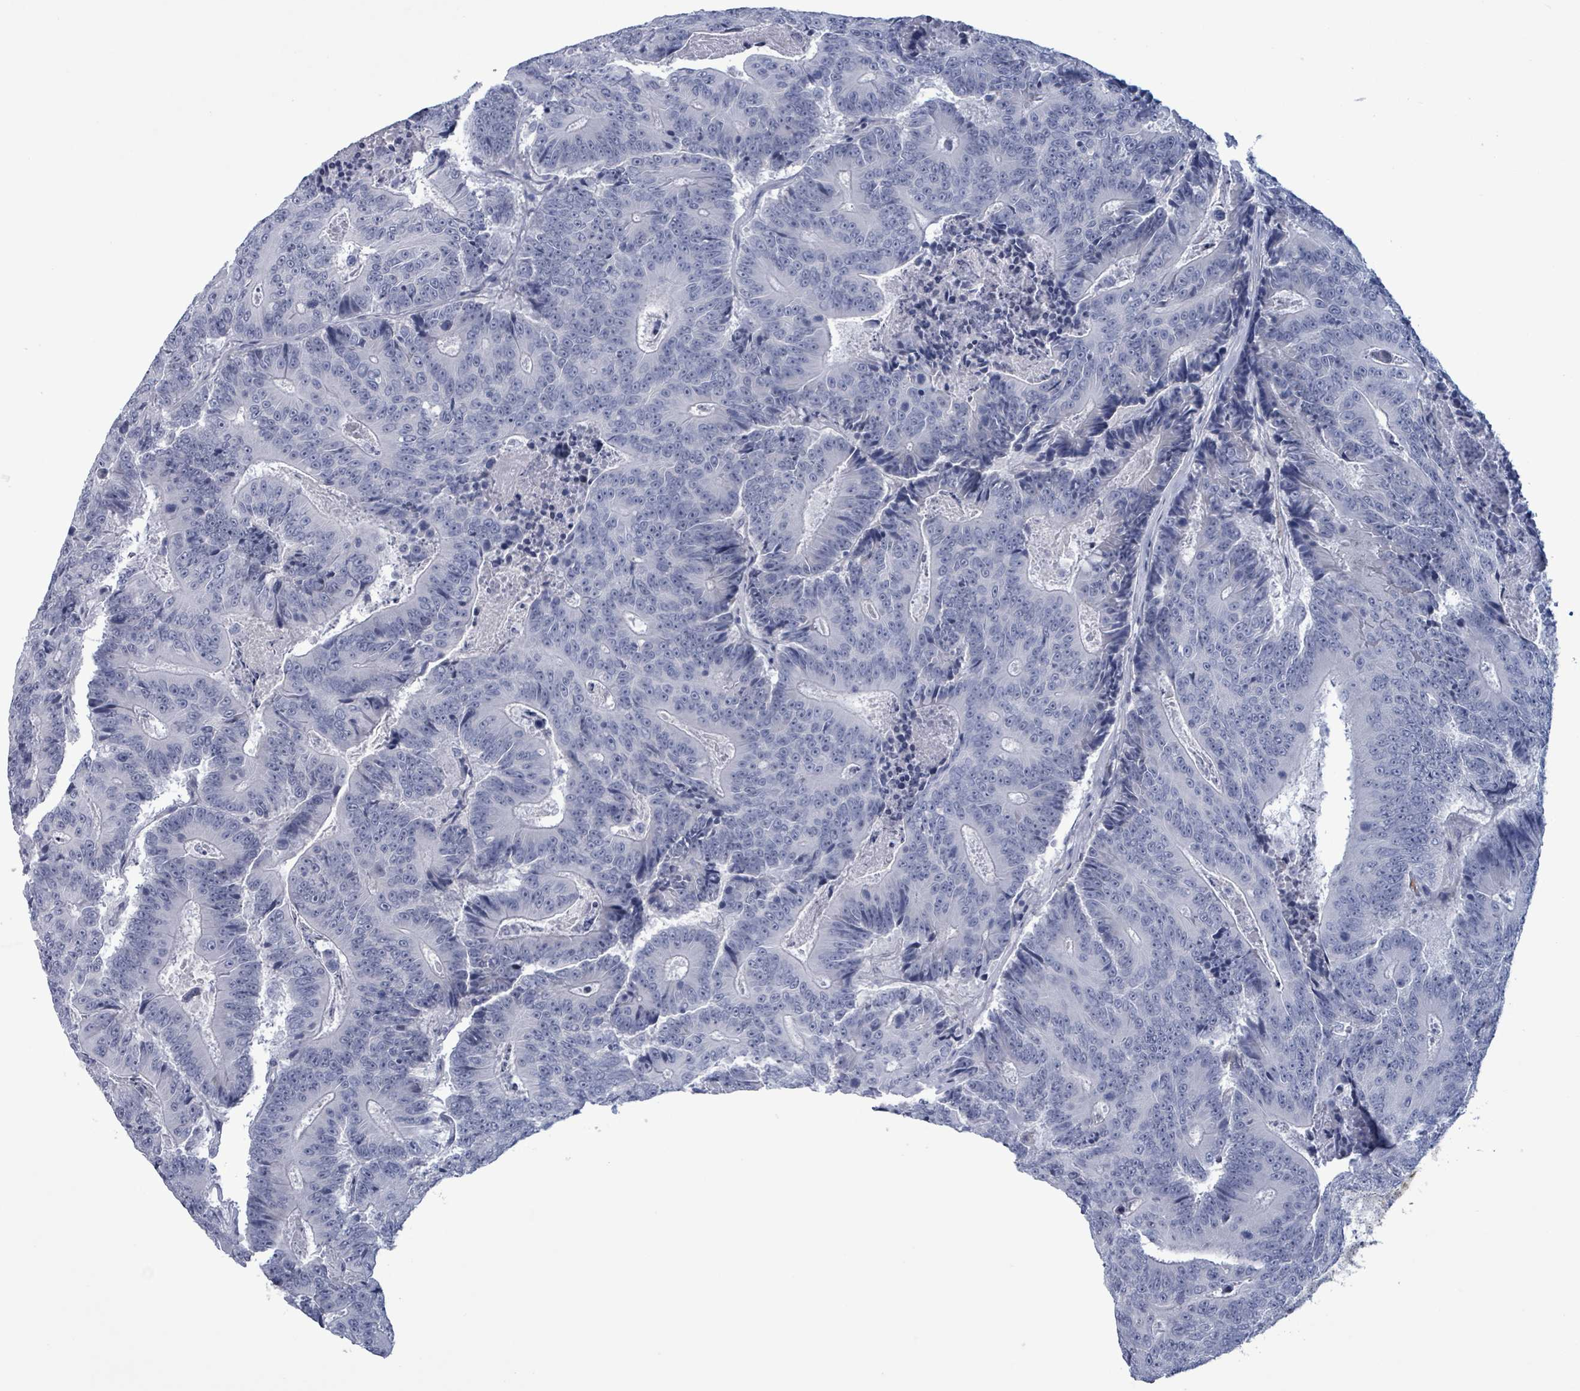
{"staining": {"intensity": "negative", "quantity": "none", "location": "none"}, "tissue": "colorectal cancer", "cell_type": "Tumor cells", "image_type": "cancer", "snomed": [{"axis": "morphology", "description": "Adenocarcinoma, NOS"}, {"axis": "topography", "description": "Colon"}], "caption": "High power microscopy image of an immunohistochemistry (IHC) histopathology image of colorectal cancer (adenocarcinoma), revealing no significant staining in tumor cells.", "gene": "ZNF771", "patient": {"sex": "male", "age": 83}}